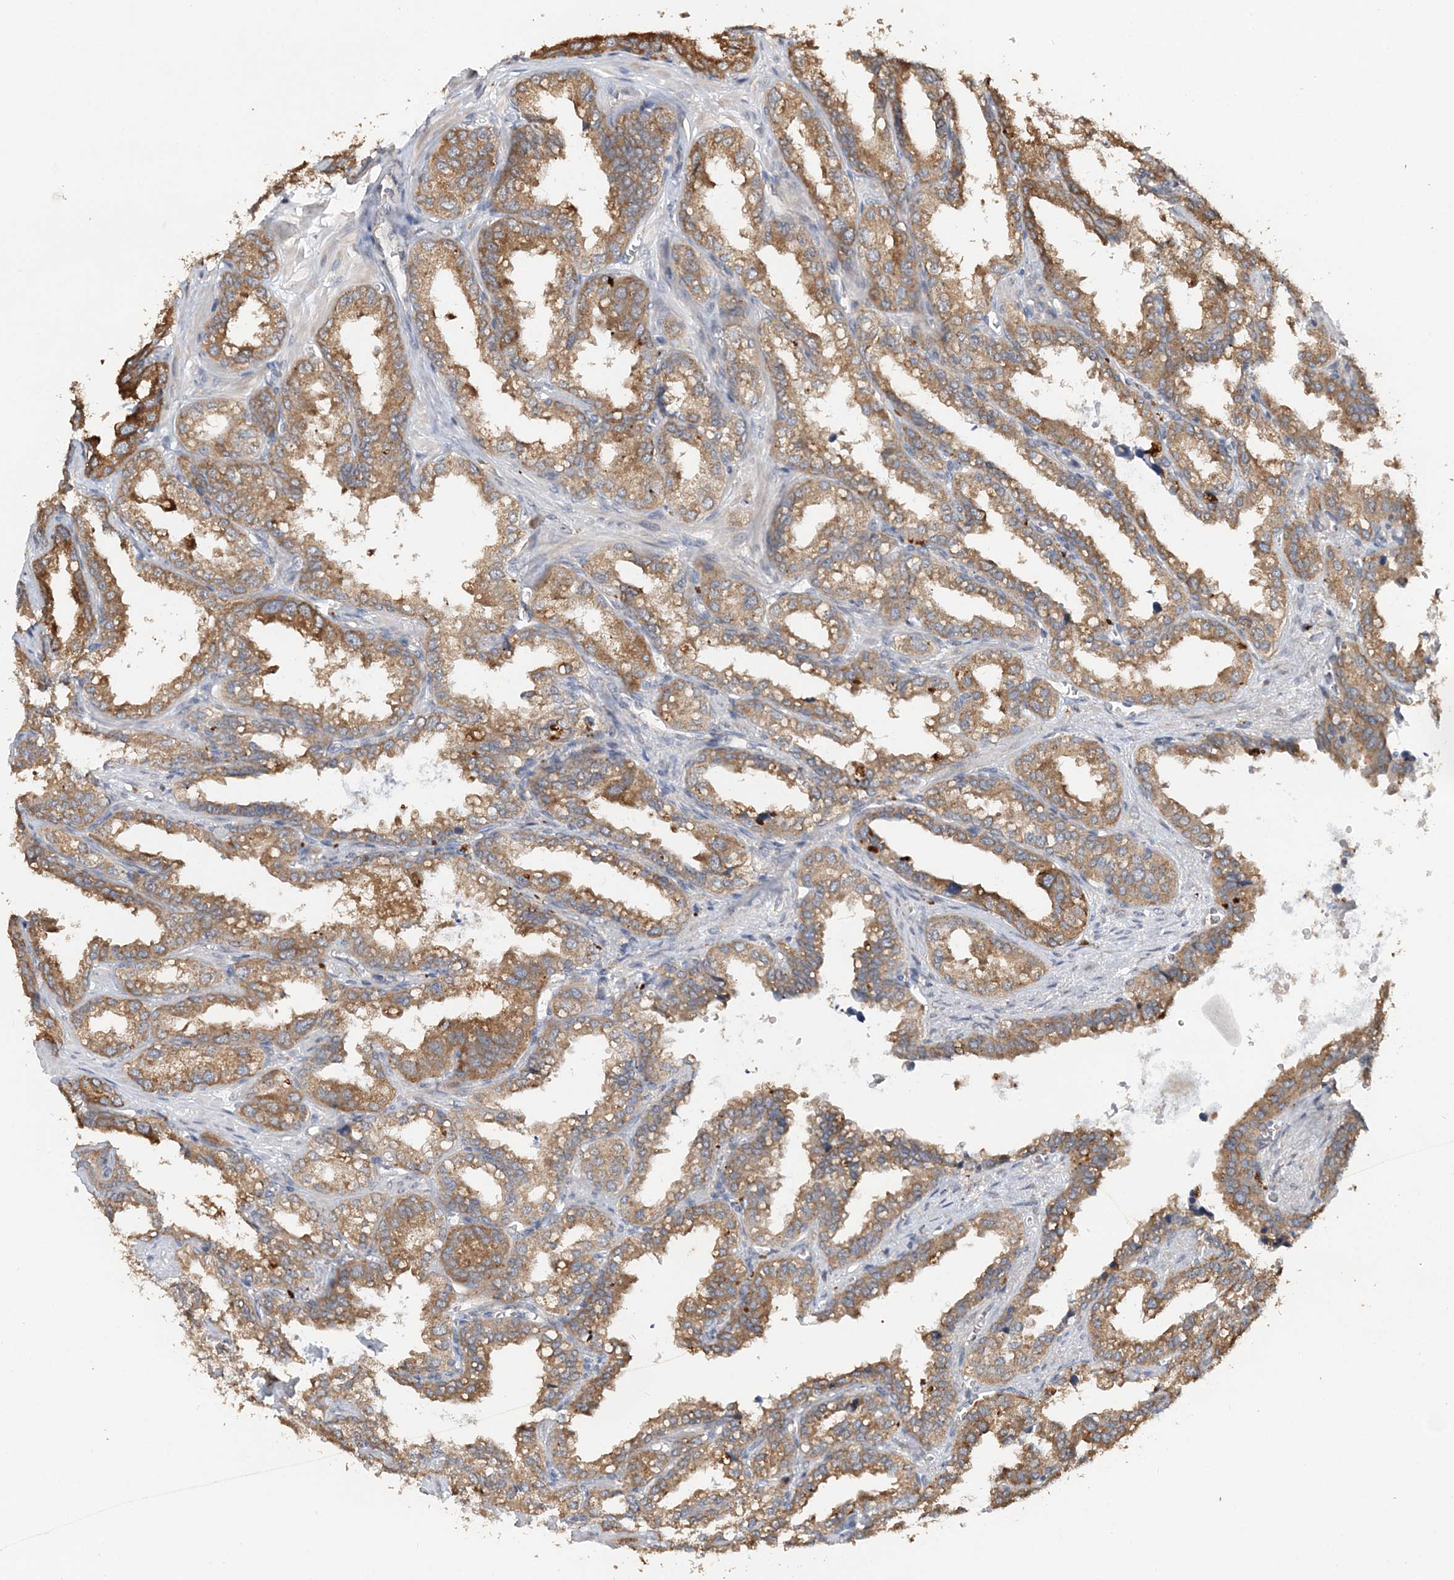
{"staining": {"intensity": "moderate", "quantity": ">75%", "location": "cytoplasmic/membranous"}, "tissue": "seminal vesicle", "cell_type": "Glandular cells", "image_type": "normal", "snomed": [{"axis": "morphology", "description": "Normal tissue, NOS"}, {"axis": "topography", "description": "Prostate"}, {"axis": "topography", "description": "Seminal veicle"}], "caption": "Benign seminal vesicle demonstrates moderate cytoplasmic/membranous positivity in about >75% of glandular cells, visualized by immunohistochemistry.", "gene": "RAB14", "patient": {"sex": "male", "age": 51}}